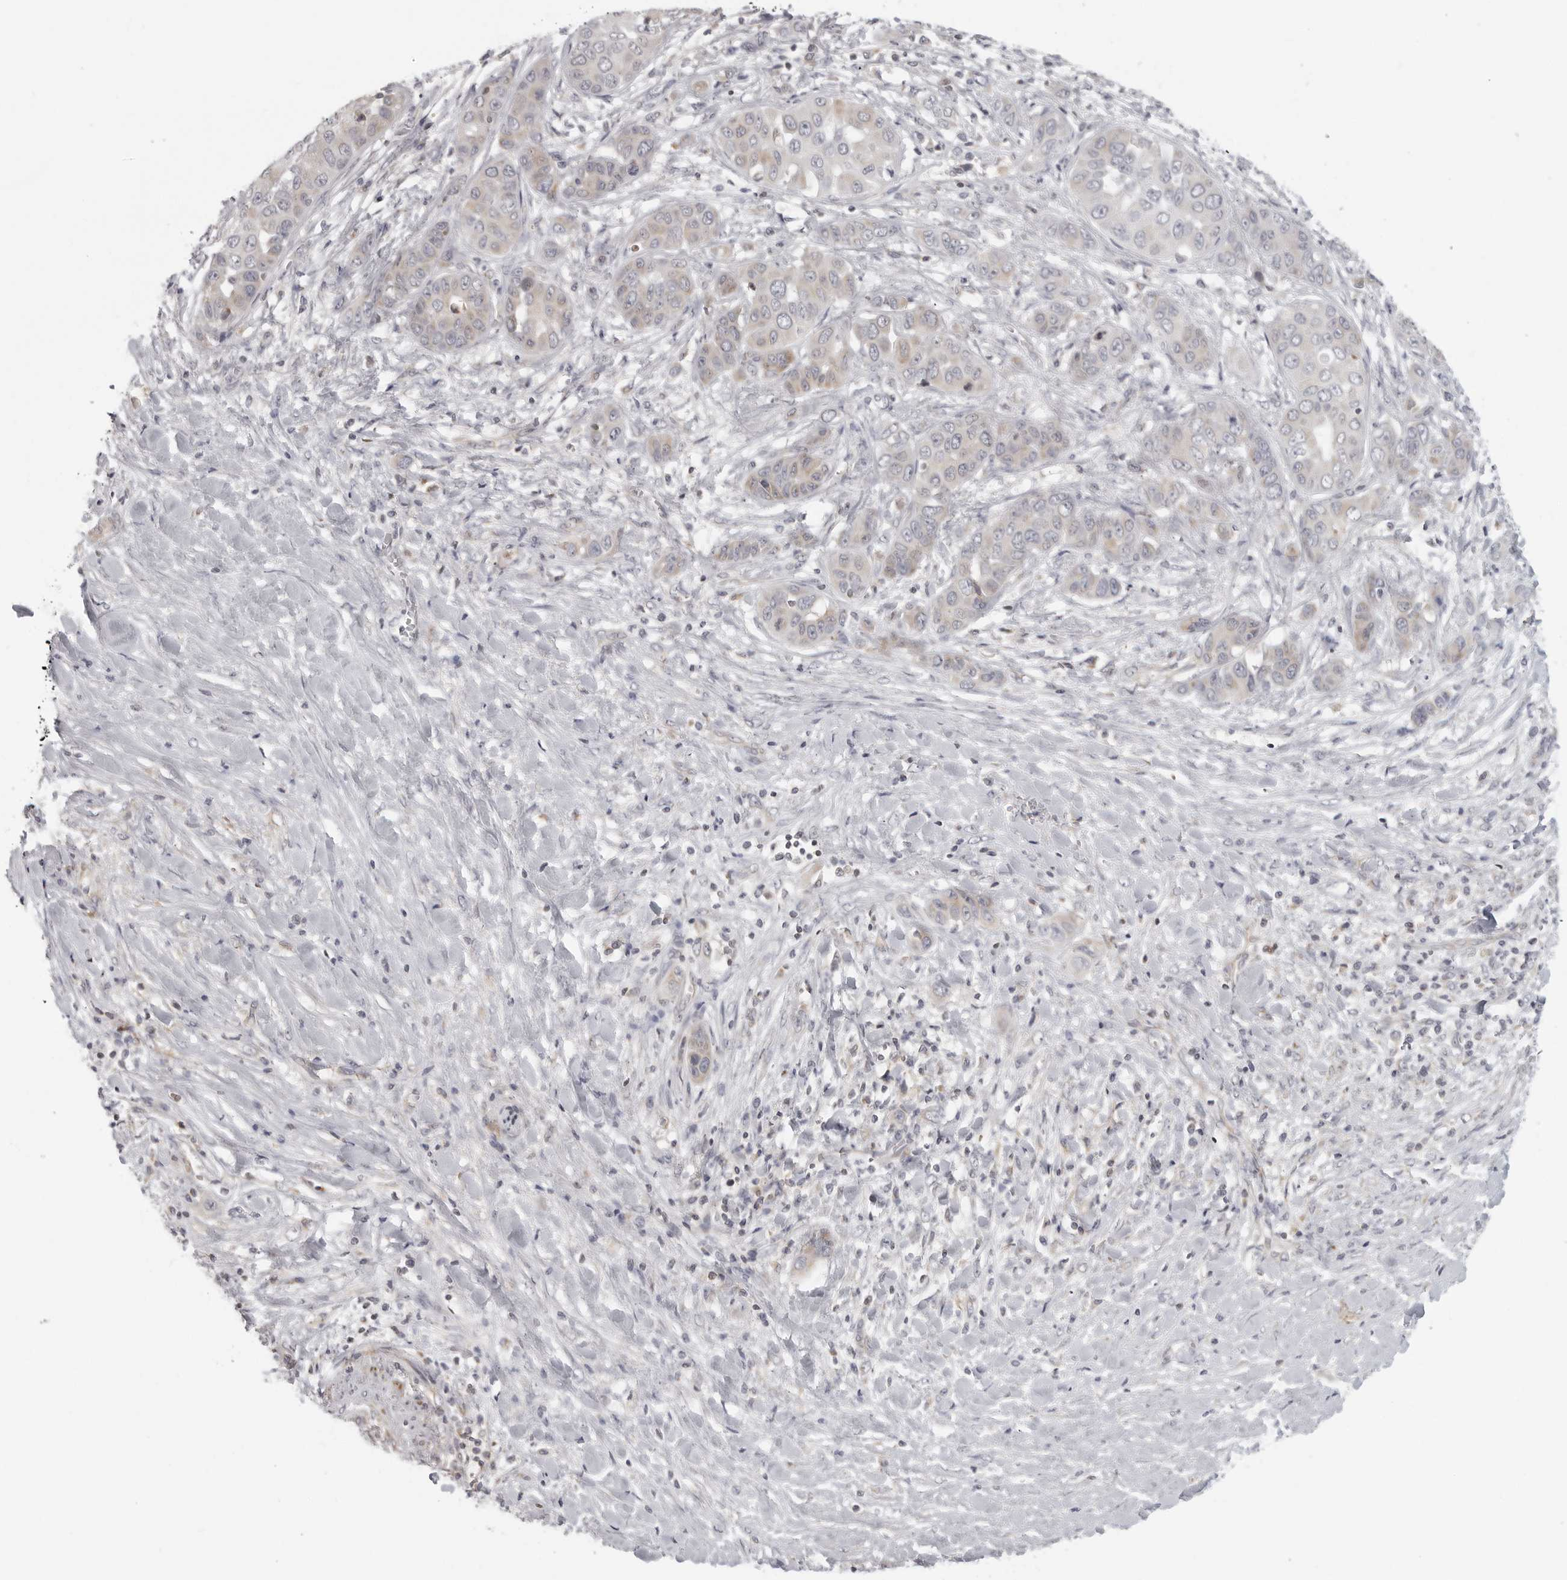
{"staining": {"intensity": "negative", "quantity": "none", "location": "none"}, "tissue": "liver cancer", "cell_type": "Tumor cells", "image_type": "cancer", "snomed": [{"axis": "morphology", "description": "Cholangiocarcinoma"}, {"axis": "topography", "description": "Liver"}], "caption": "Photomicrograph shows no significant protein staining in tumor cells of liver cancer (cholangiocarcinoma).", "gene": "MAP7D1", "patient": {"sex": "female", "age": 52}}